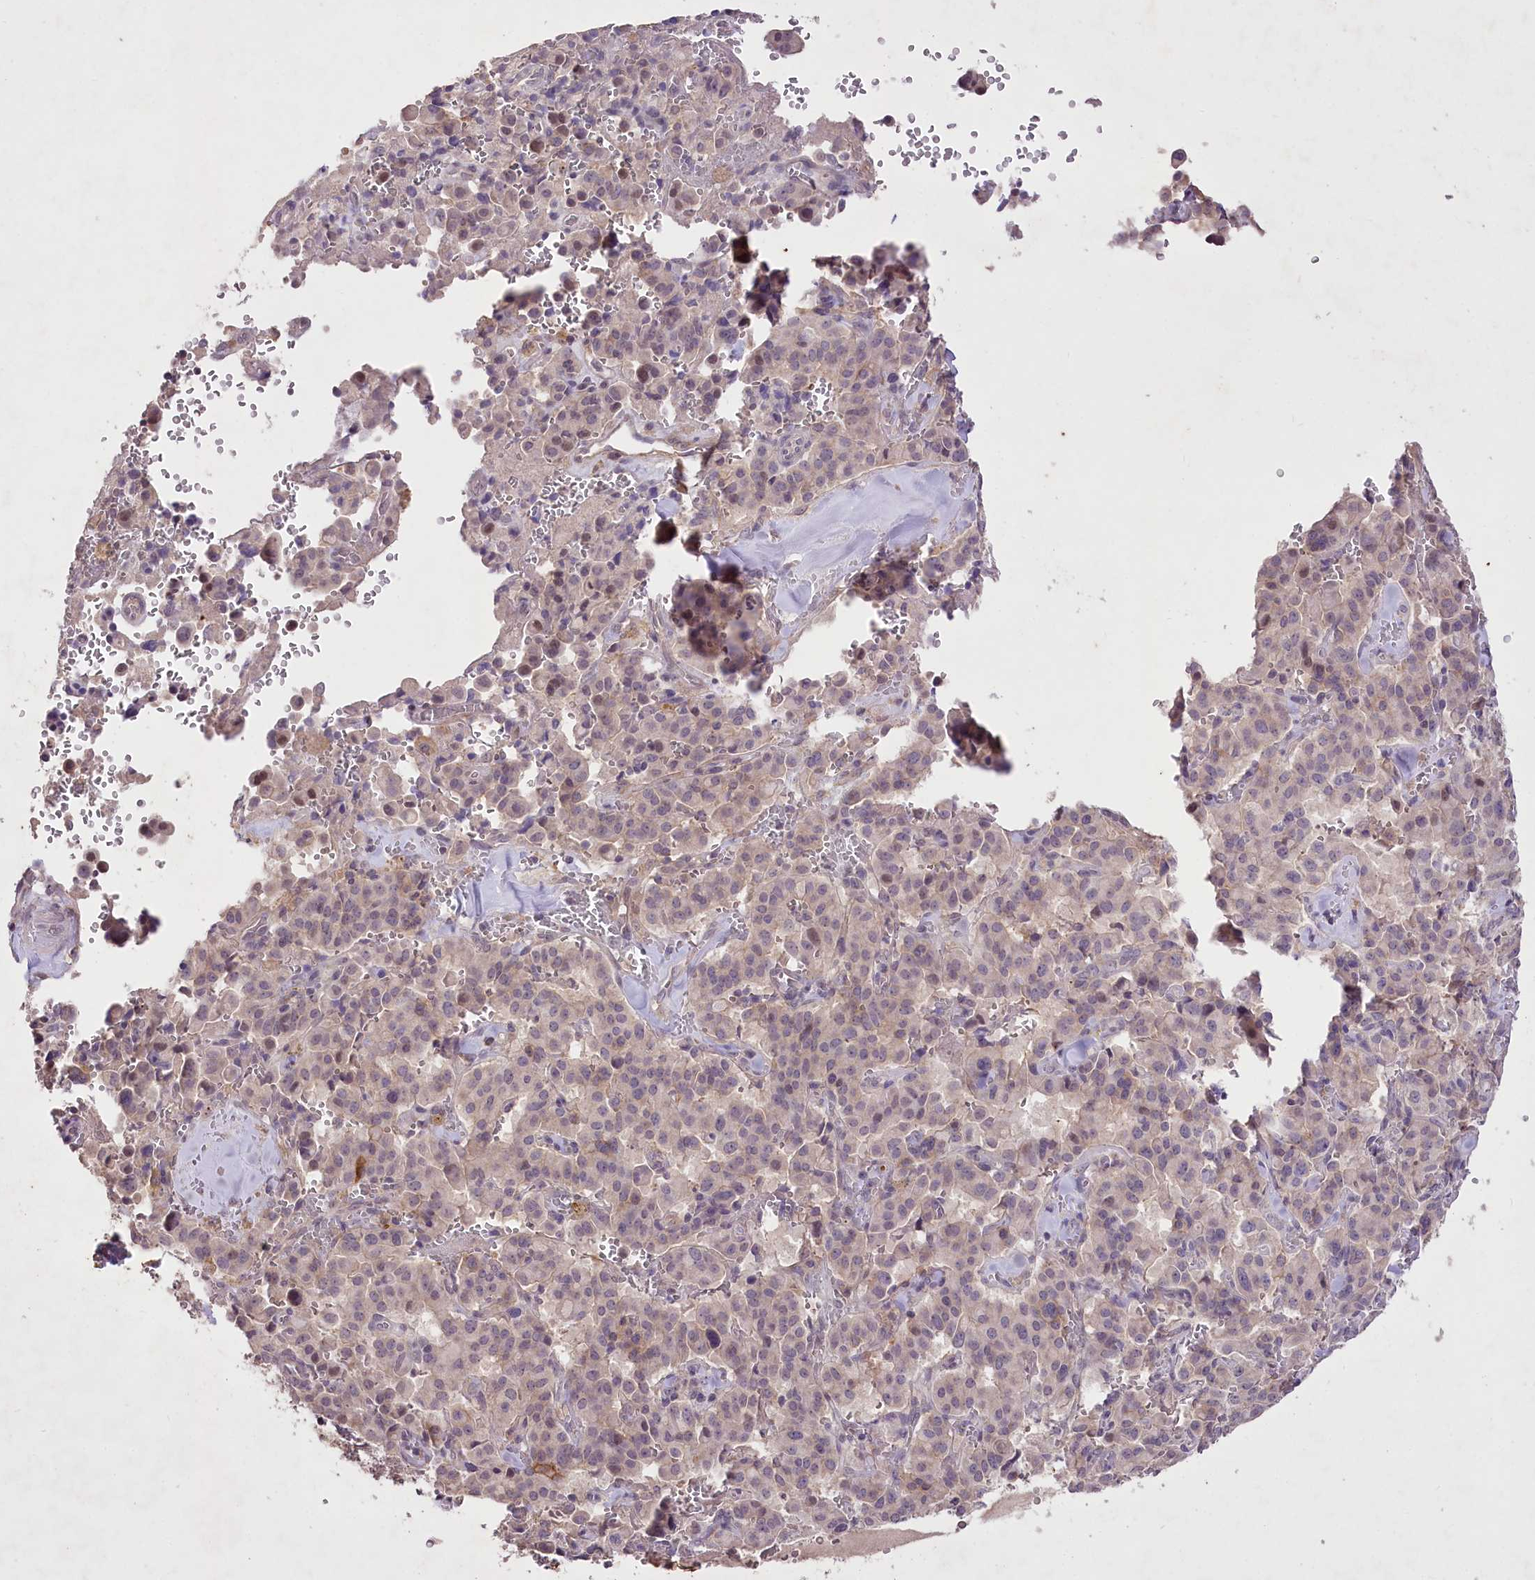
{"staining": {"intensity": "negative", "quantity": "none", "location": "none"}, "tissue": "pancreatic cancer", "cell_type": "Tumor cells", "image_type": "cancer", "snomed": [{"axis": "morphology", "description": "Adenocarcinoma, NOS"}, {"axis": "topography", "description": "Pancreas"}], "caption": "This is a micrograph of IHC staining of adenocarcinoma (pancreatic), which shows no expression in tumor cells. (Stains: DAB IHC with hematoxylin counter stain, Microscopy: brightfield microscopy at high magnification).", "gene": "ENPP1", "patient": {"sex": "male", "age": 65}}